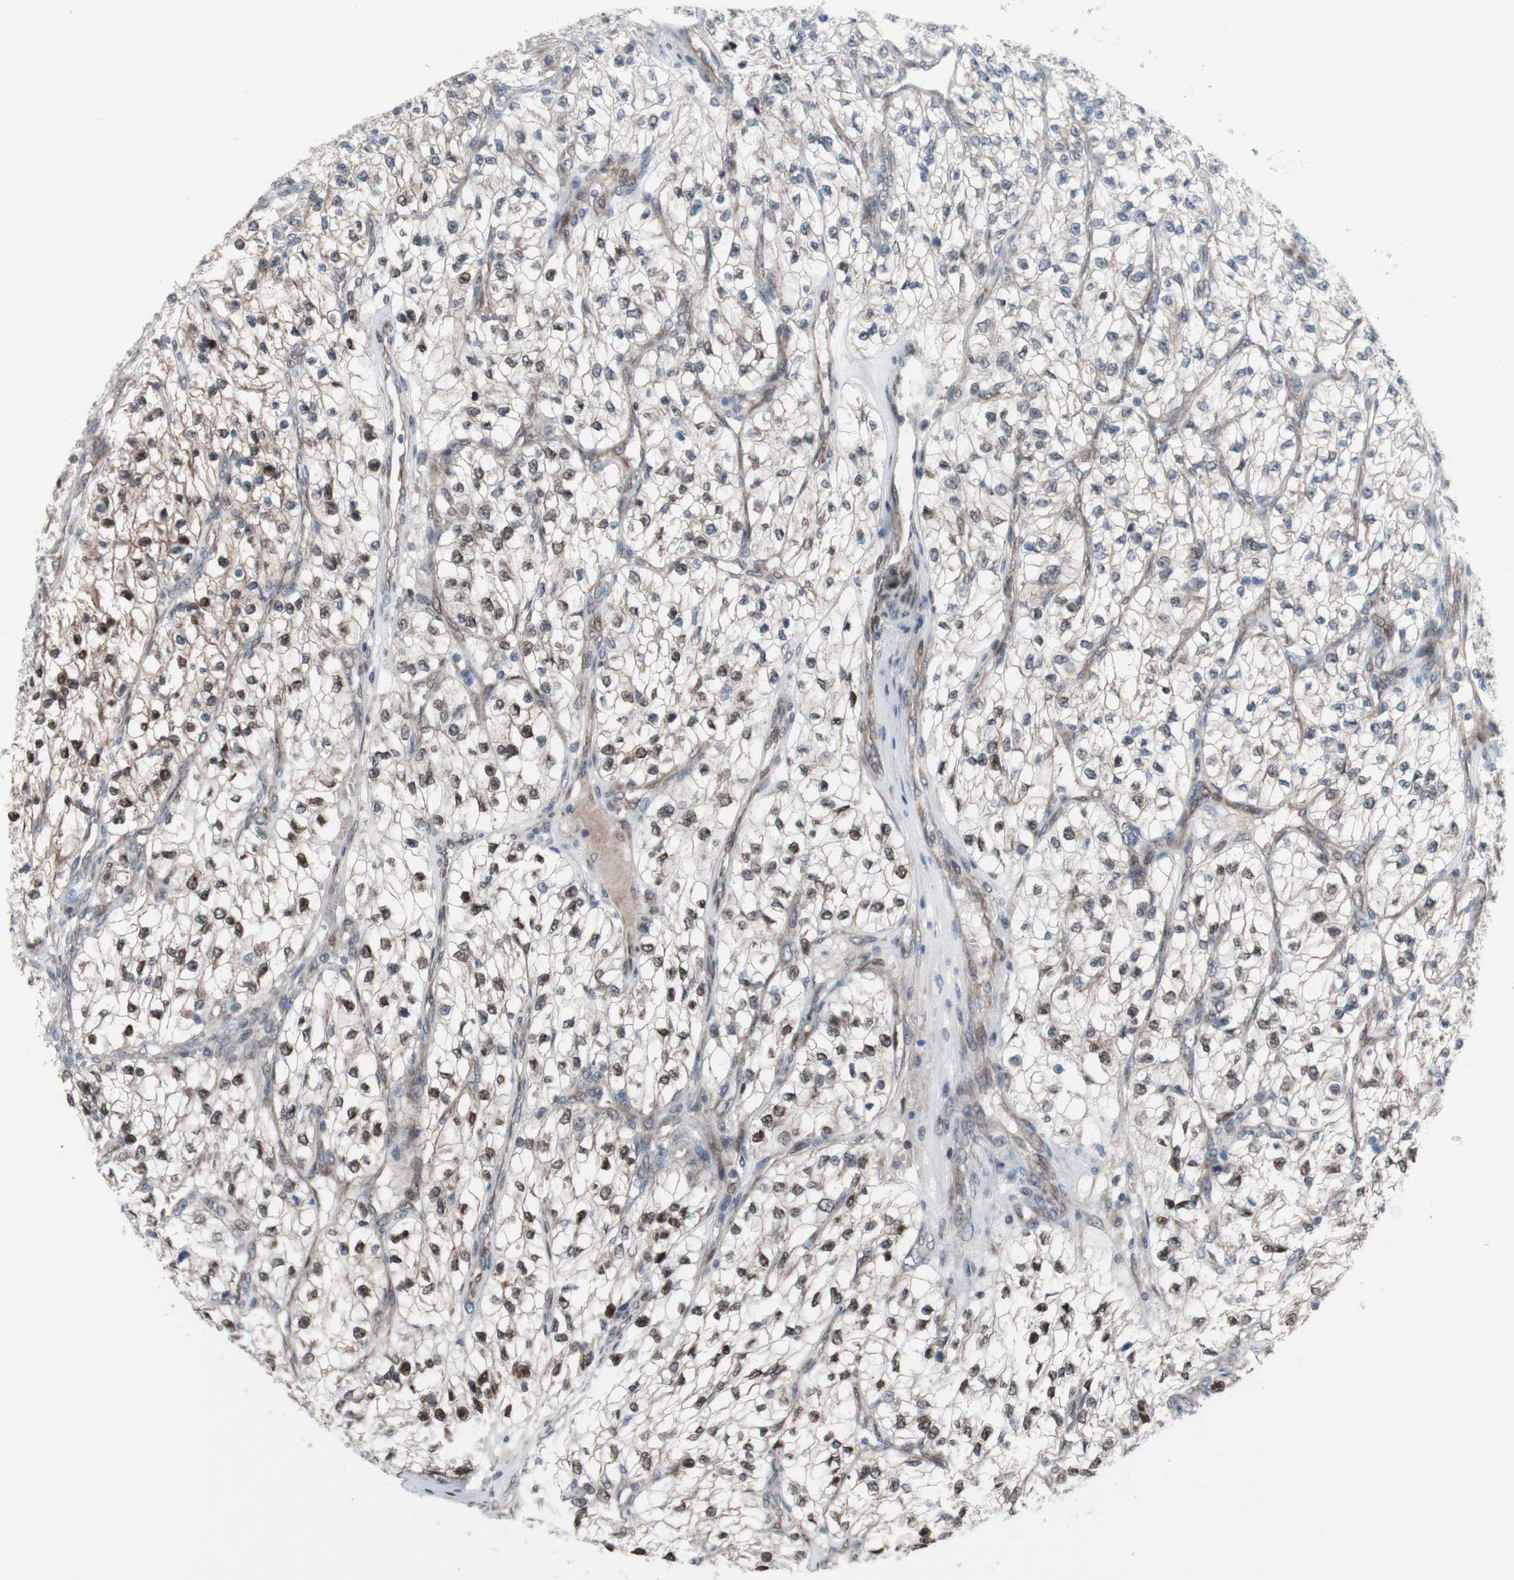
{"staining": {"intensity": "weak", "quantity": "<25%", "location": "nuclear"}, "tissue": "renal cancer", "cell_type": "Tumor cells", "image_type": "cancer", "snomed": [{"axis": "morphology", "description": "Adenocarcinoma, NOS"}, {"axis": "topography", "description": "Kidney"}], "caption": "Adenocarcinoma (renal) stained for a protein using immunohistochemistry (IHC) displays no staining tumor cells.", "gene": "PHTF2", "patient": {"sex": "female", "age": 57}}